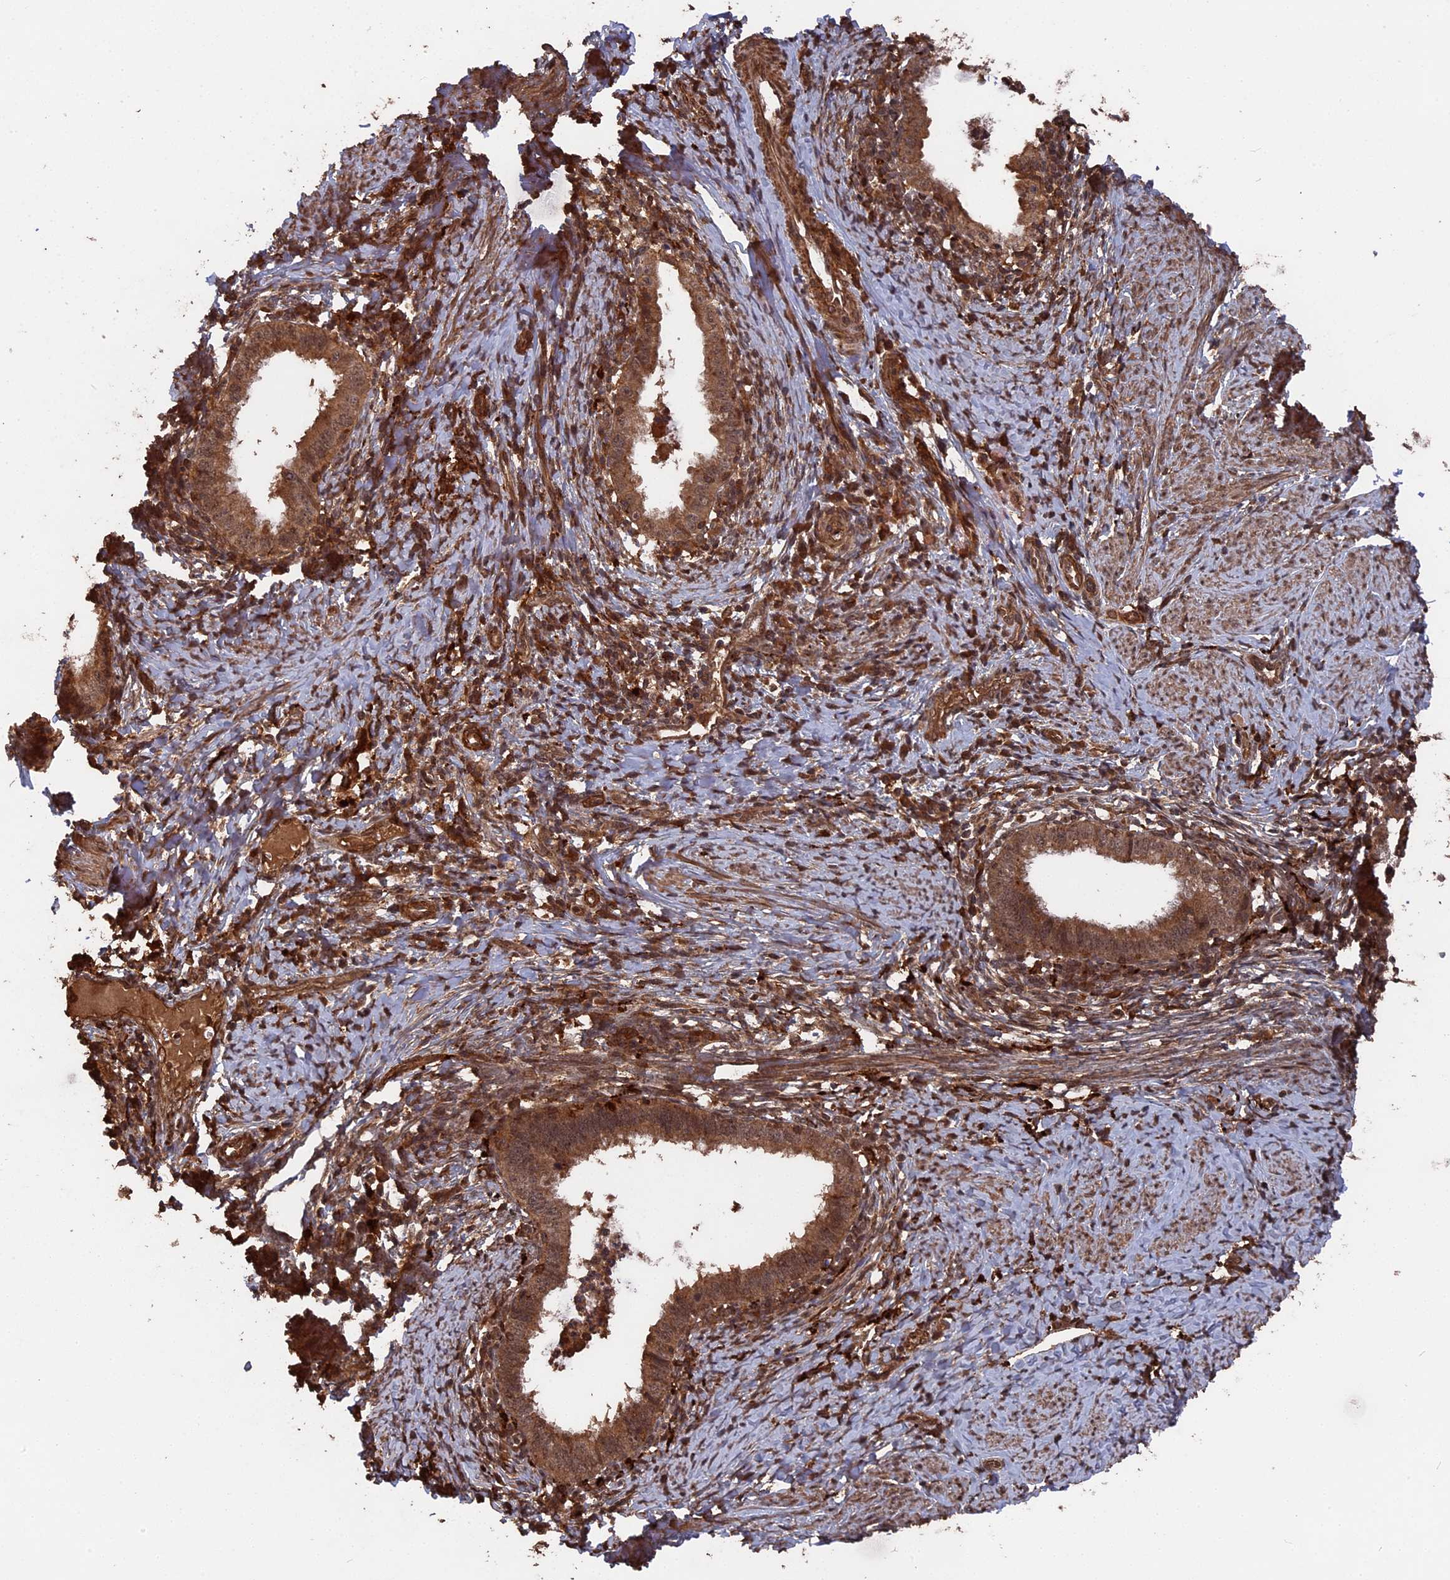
{"staining": {"intensity": "moderate", "quantity": ">75%", "location": "cytoplasmic/membranous,nuclear"}, "tissue": "cervical cancer", "cell_type": "Tumor cells", "image_type": "cancer", "snomed": [{"axis": "morphology", "description": "Adenocarcinoma, NOS"}, {"axis": "topography", "description": "Cervix"}], "caption": "A high-resolution image shows immunohistochemistry staining of adenocarcinoma (cervical), which exhibits moderate cytoplasmic/membranous and nuclear expression in about >75% of tumor cells.", "gene": "TELO2", "patient": {"sex": "female", "age": 36}}